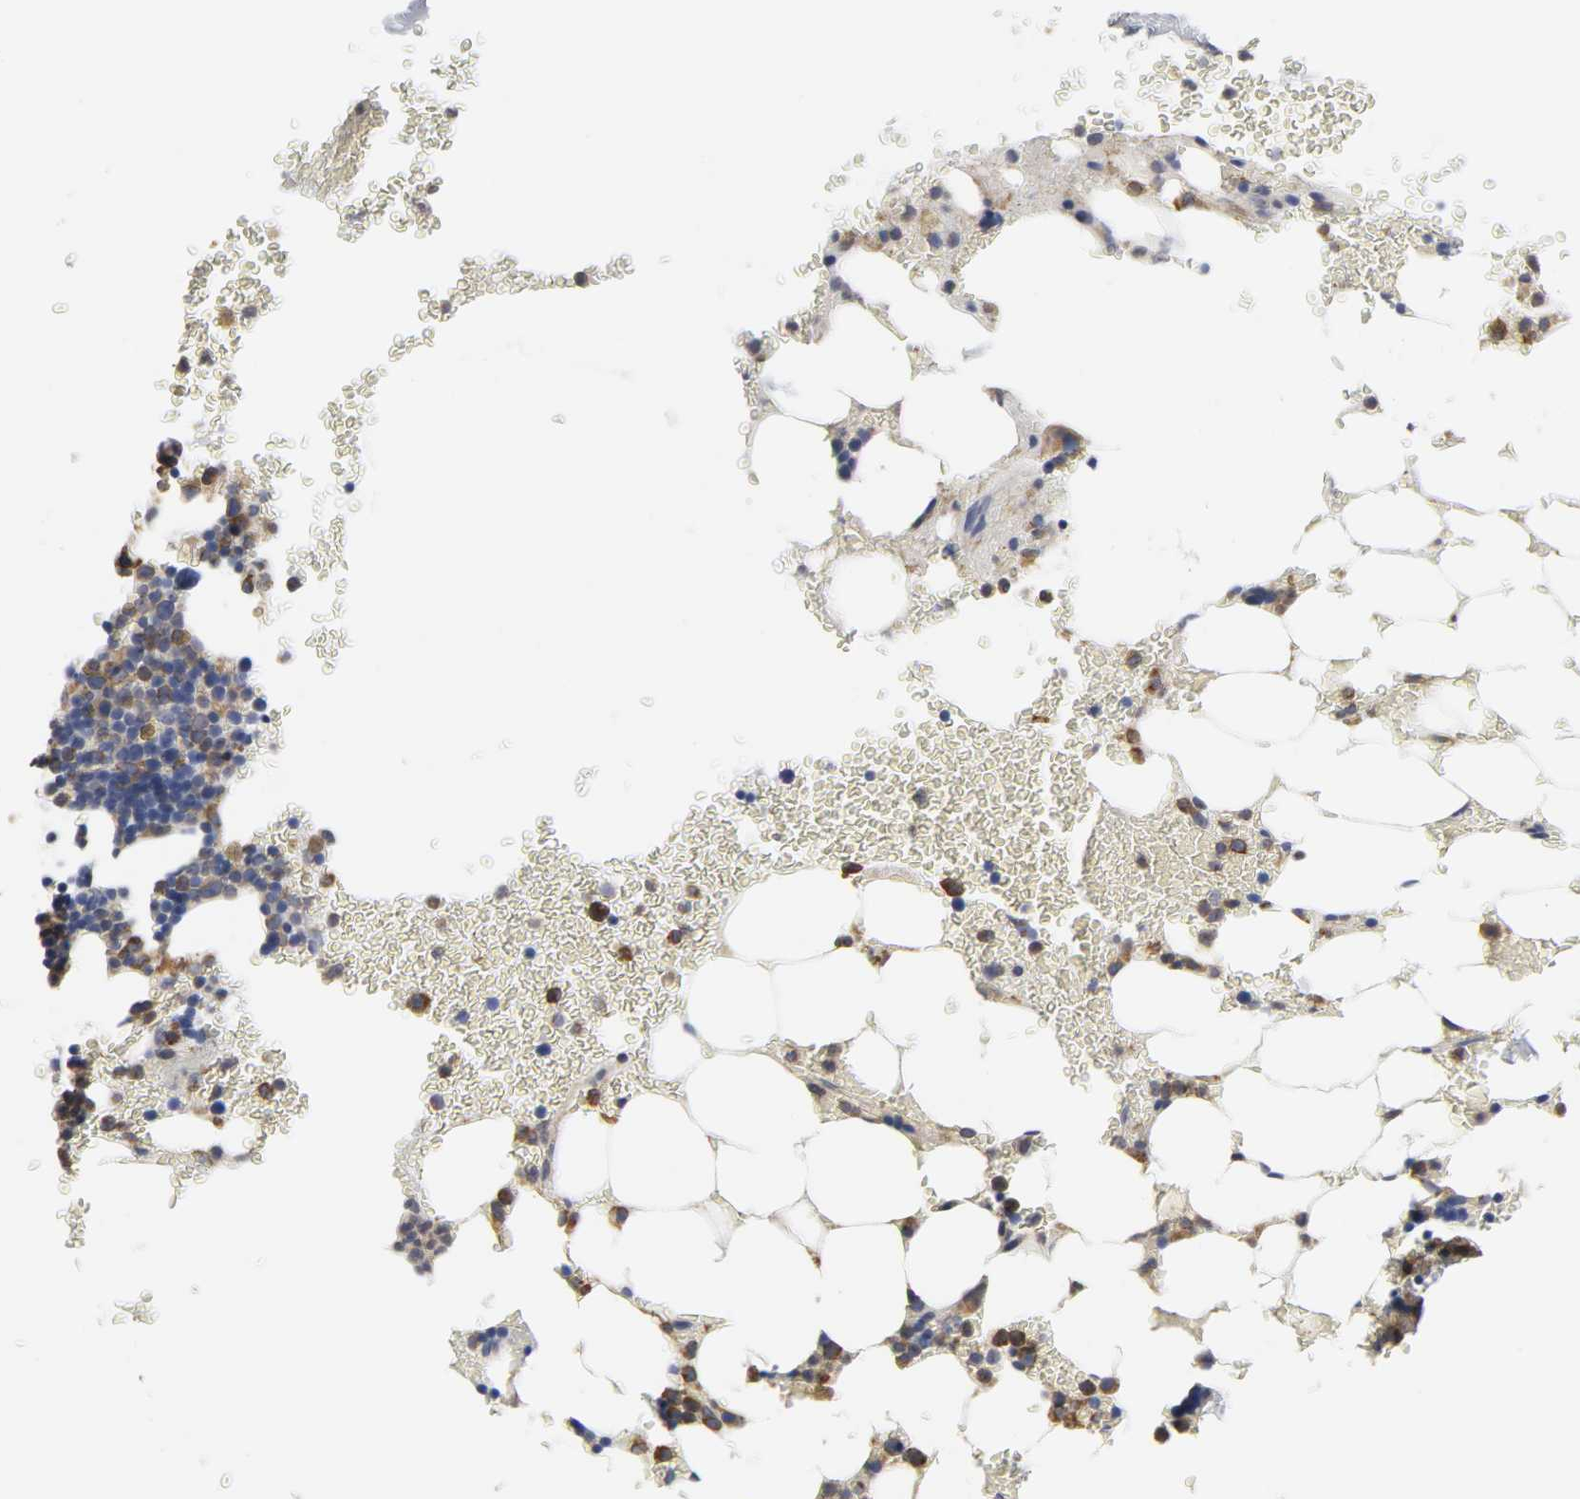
{"staining": {"intensity": "moderate", "quantity": "25%-75%", "location": "cytoplasmic/membranous"}, "tissue": "bone marrow", "cell_type": "Hematopoietic cells", "image_type": "normal", "snomed": [{"axis": "morphology", "description": "Normal tissue, NOS"}, {"axis": "topography", "description": "Bone marrow"}], "caption": "Immunohistochemistry (IHC) histopathology image of normal bone marrow stained for a protein (brown), which shows medium levels of moderate cytoplasmic/membranous positivity in approximately 25%-75% of hematopoietic cells.", "gene": "HCK", "patient": {"sex": "female", "age": 73}}